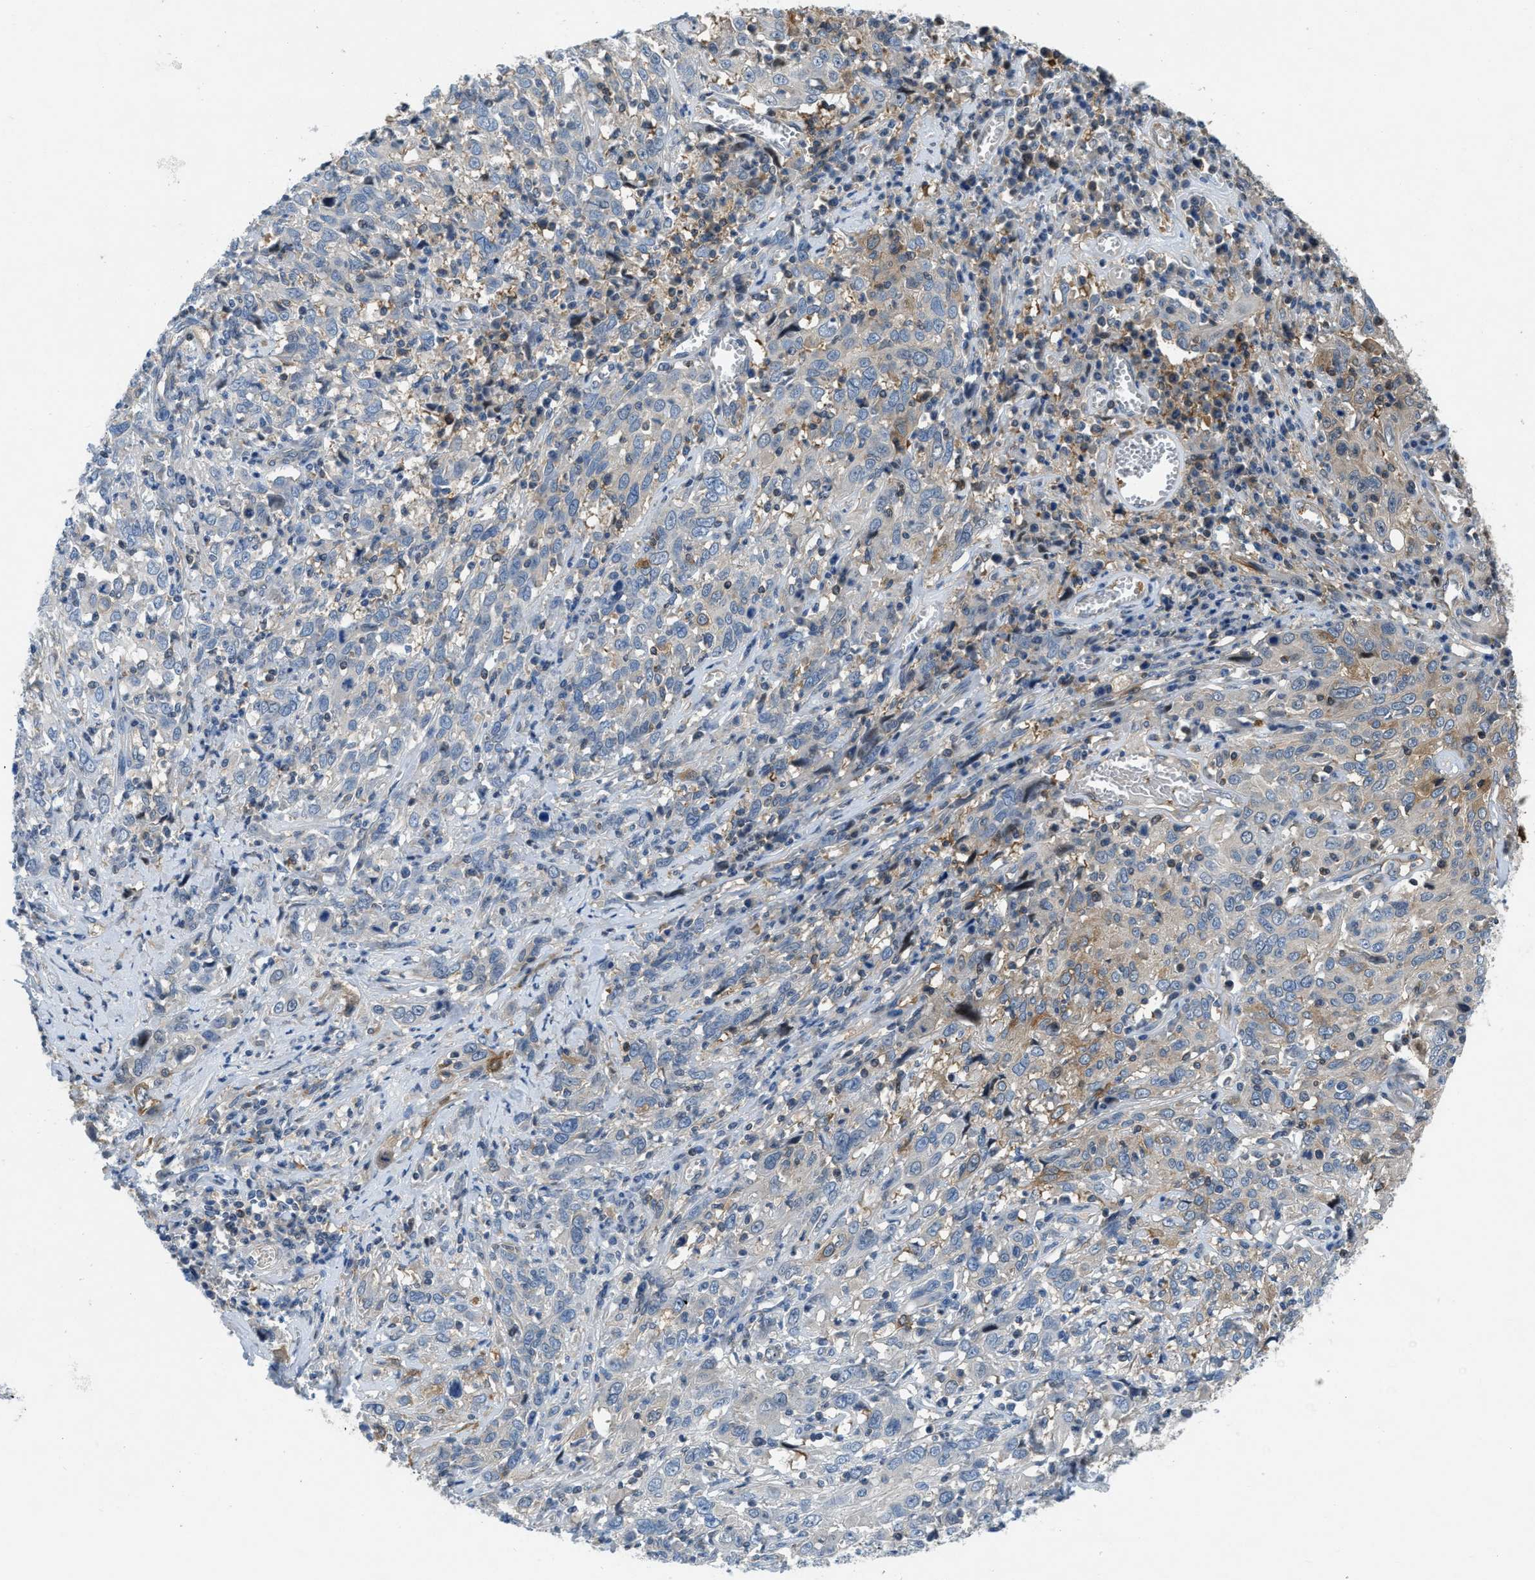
{"staining": {"intensity": "weak", "quantity": "<25%", "location": "cytoplasmic/membranous"}, "tissue": "cervical cancer", "cell_type": "Tumor cells", "image_type": "cancer", "snomed": [{"axis": "morphology", "description": "Squamous cell carcinoma, NOS"}, {"axis": "topography", "description": "Cervix"}], "caption": "Immunohistochemical staining of cervical cancer exhibits no significant expression in tumor cells.", "gene": "PFKP", "patient": {"sex": "female", "age": 46}}